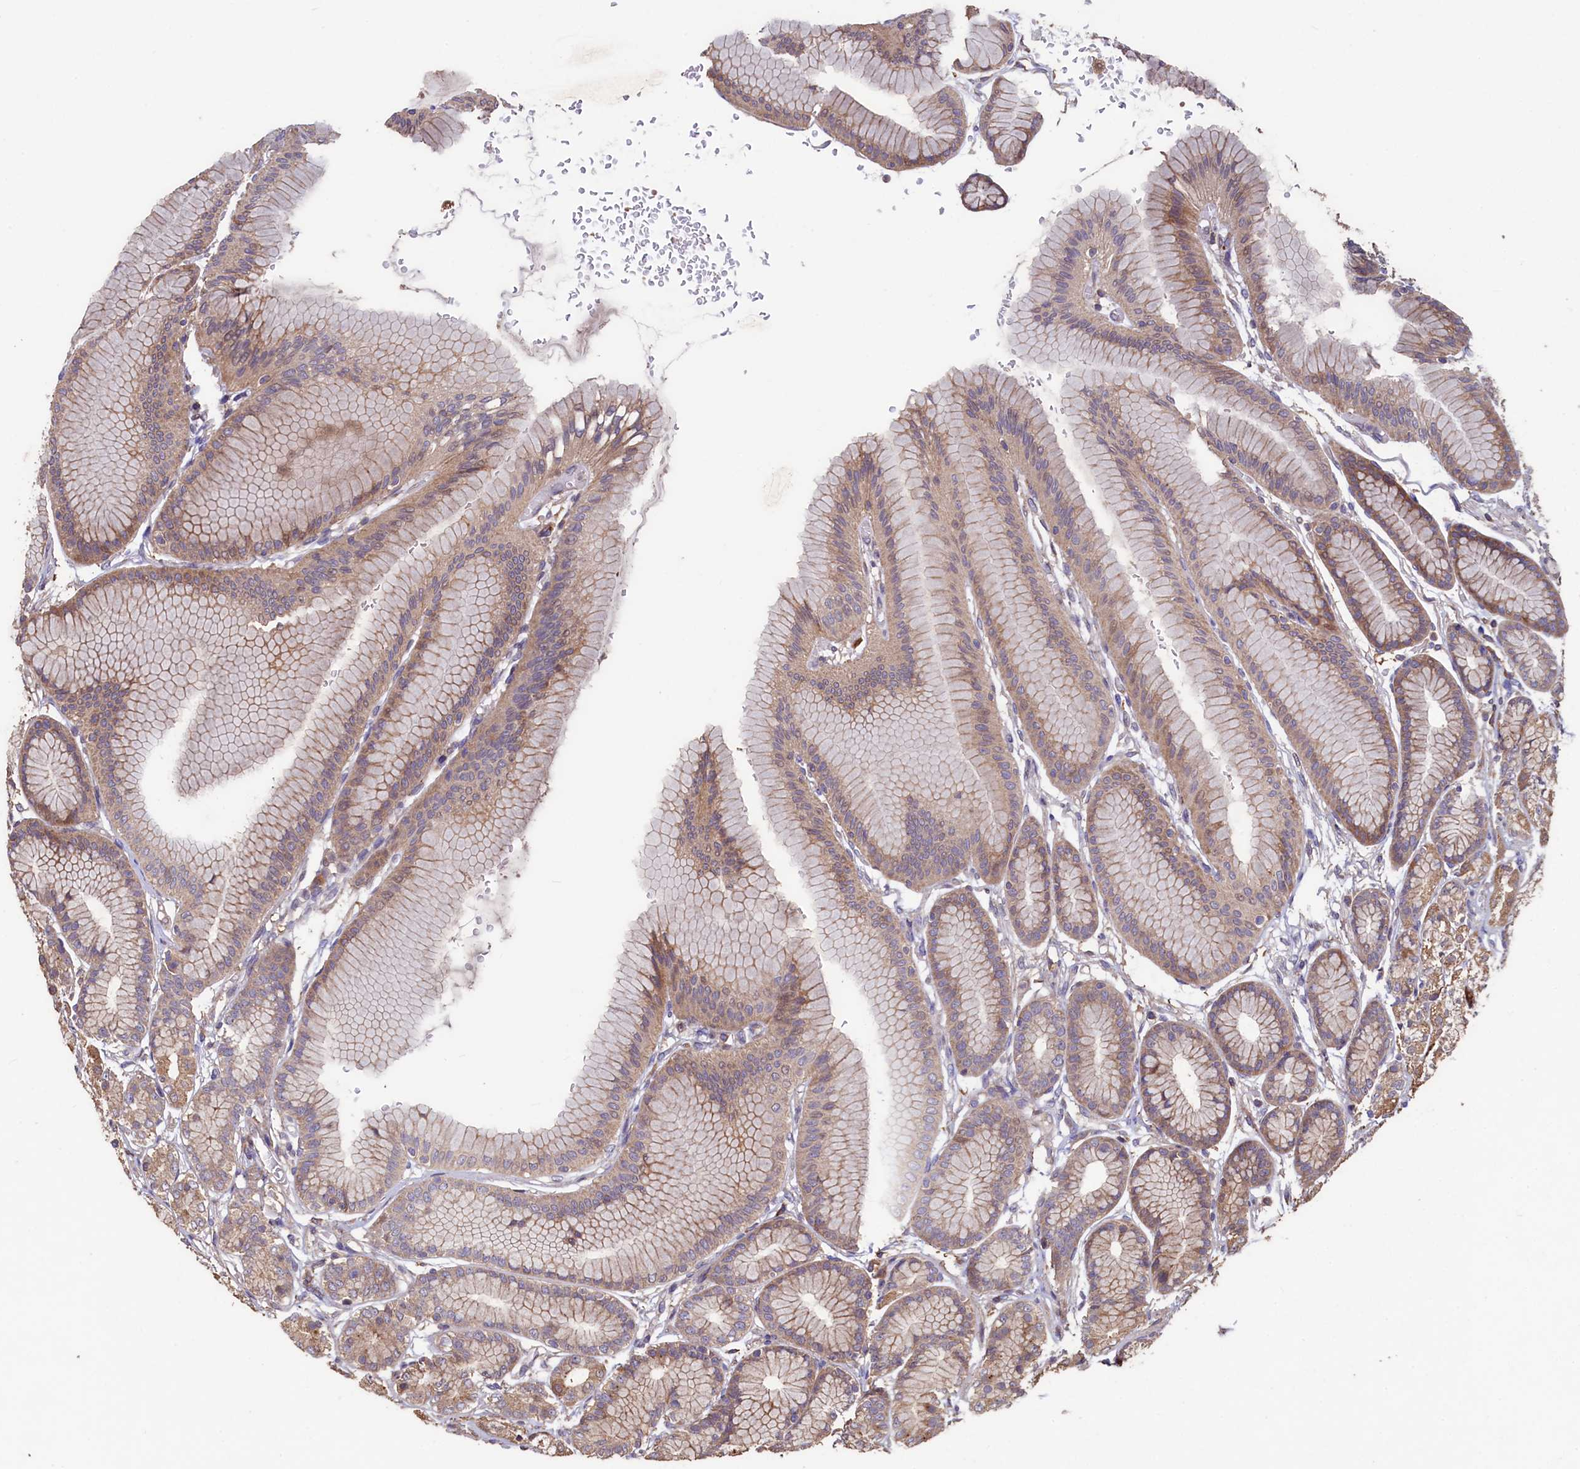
{"staining": {"intensity": "moderate", "quantity": ">75%", "location": "cytoplasmic/membranous"}, "tissue": "stomach", "cell_type": "Glandular cells", "image_type": "normal", "snomed": [{"axis": "morphology", "description": "Normal tissue, NOS"}, {"axis": "morphology", "description": "Adenocarcinoma, NOS"}, {"axis": "morphology", "description": "Adenocarcinoma, High grade"}, {"axis": "topography", "description": "Stomach, upper"}, {"axis": "topography", "description": "Stomach"}], "caption": "Glandular cells reveal medium levels of moderate cytoplasmic/membranous staining in approximately >75% of cells in unremarkable human stomach. The protein is shown in brown color, while the nuclei are stained blue.", "gene": "TMEM98", "patient": {"sex": "female", "age": 65}}